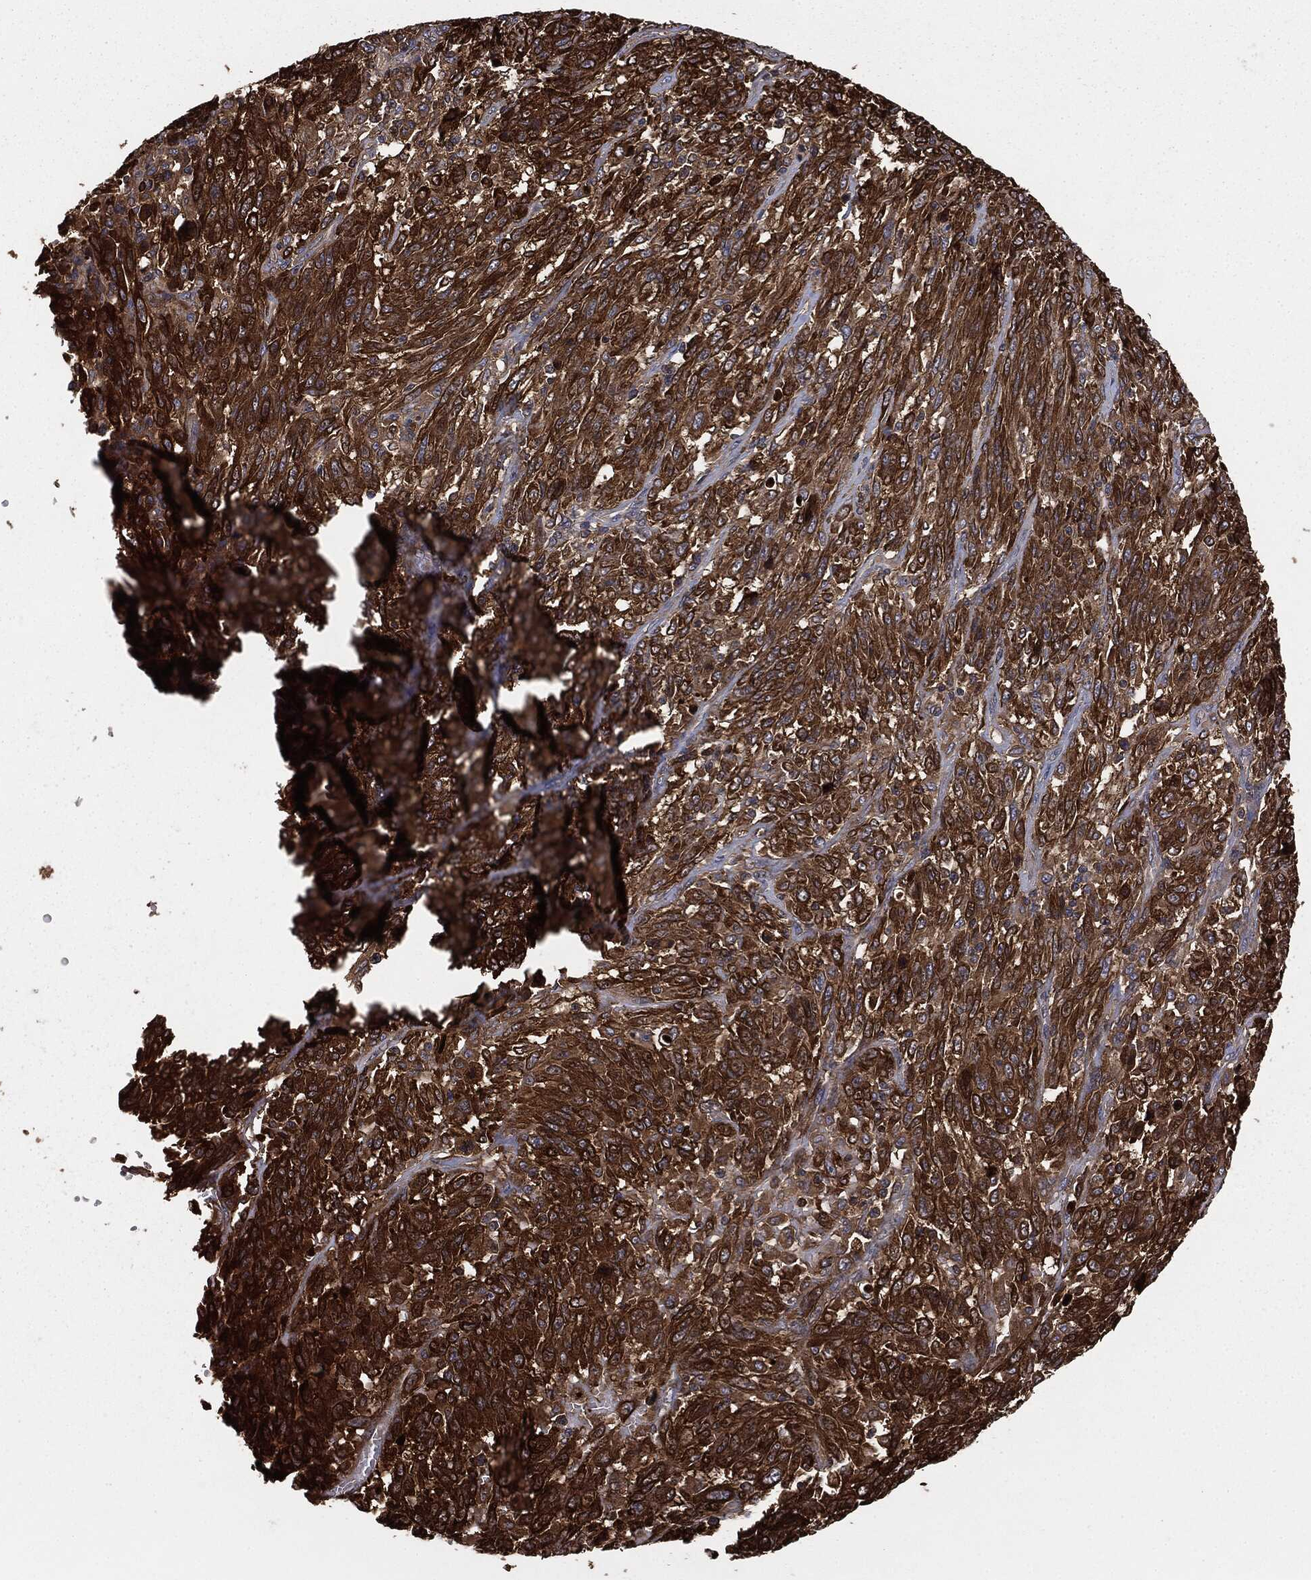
{"staining": {"intensity": "strong", "quantity": ">75%", "location": "cytoplasmic/membranous"}, "tissue": "melanoma", "cell_type": "Tumor cells", "image_type": "cancer", "snomed": [{"axis": "morphology", "description": "Malignant melanoma, NOS"}, {"axis": "topography", "description": "Skin"}], "caption": "The immunohistochemical stain shows strong cytoplasmic/membranous expression in tumor cells of melanoma tissue.", "gene": "GNB5", "patient": {"sex": "female", "age": 91}}